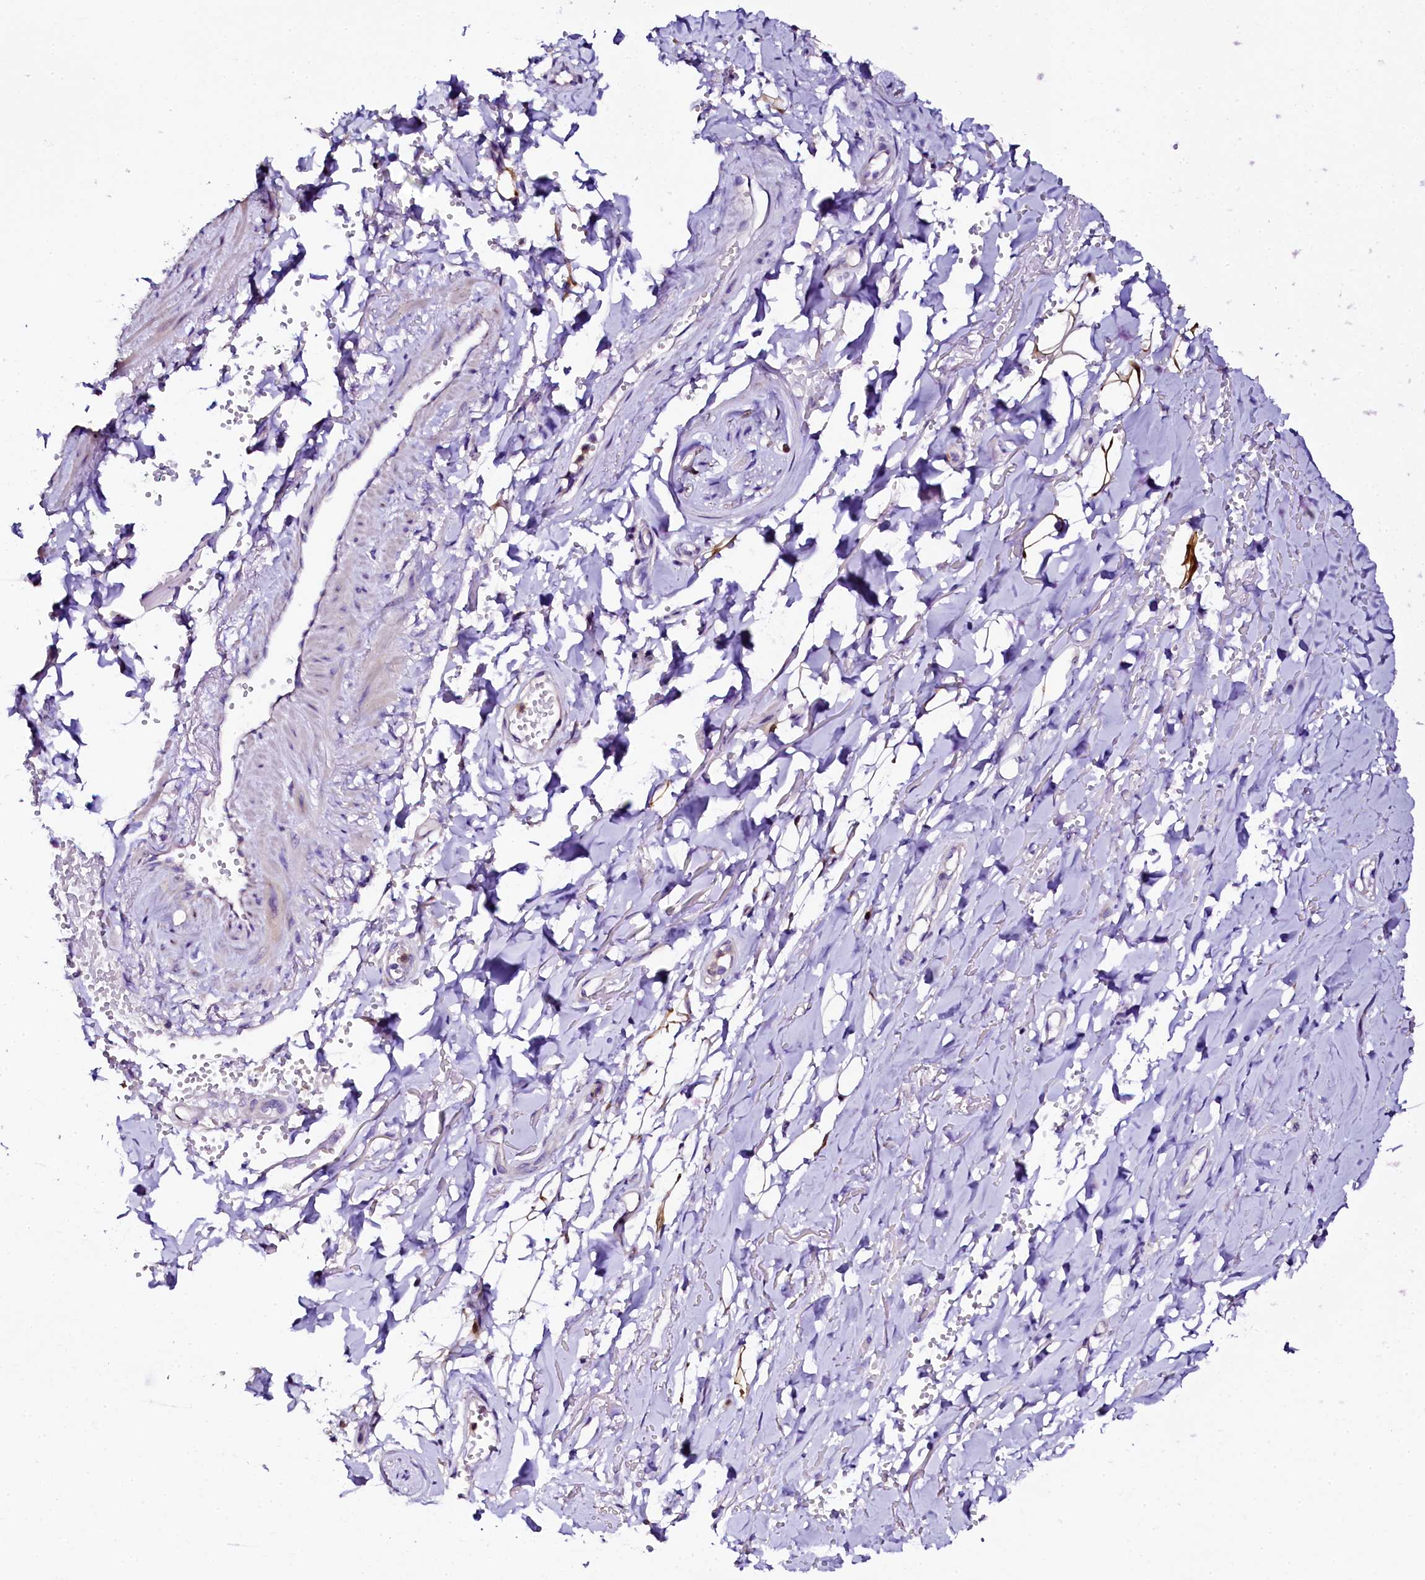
{"staining": {"intensity": "moderate", "quantity": "<25%", "location": "cytoplasmic/membranous"}, "tissue": "skin", "cell_type": "Epidermal cells", "image_type": "normal", "snomed": [{"axis": "morphology", "description": "Normal tissue, NOS"}, {"axis": "topography", "description": "Anal"}], "caption": "Normal skin demonstrates moderate cytoplasmic/membranous expression in approximately <25% of epidermal cells.", "gene": "NAA16", "patient": {"sex": "male", "age": 78}}